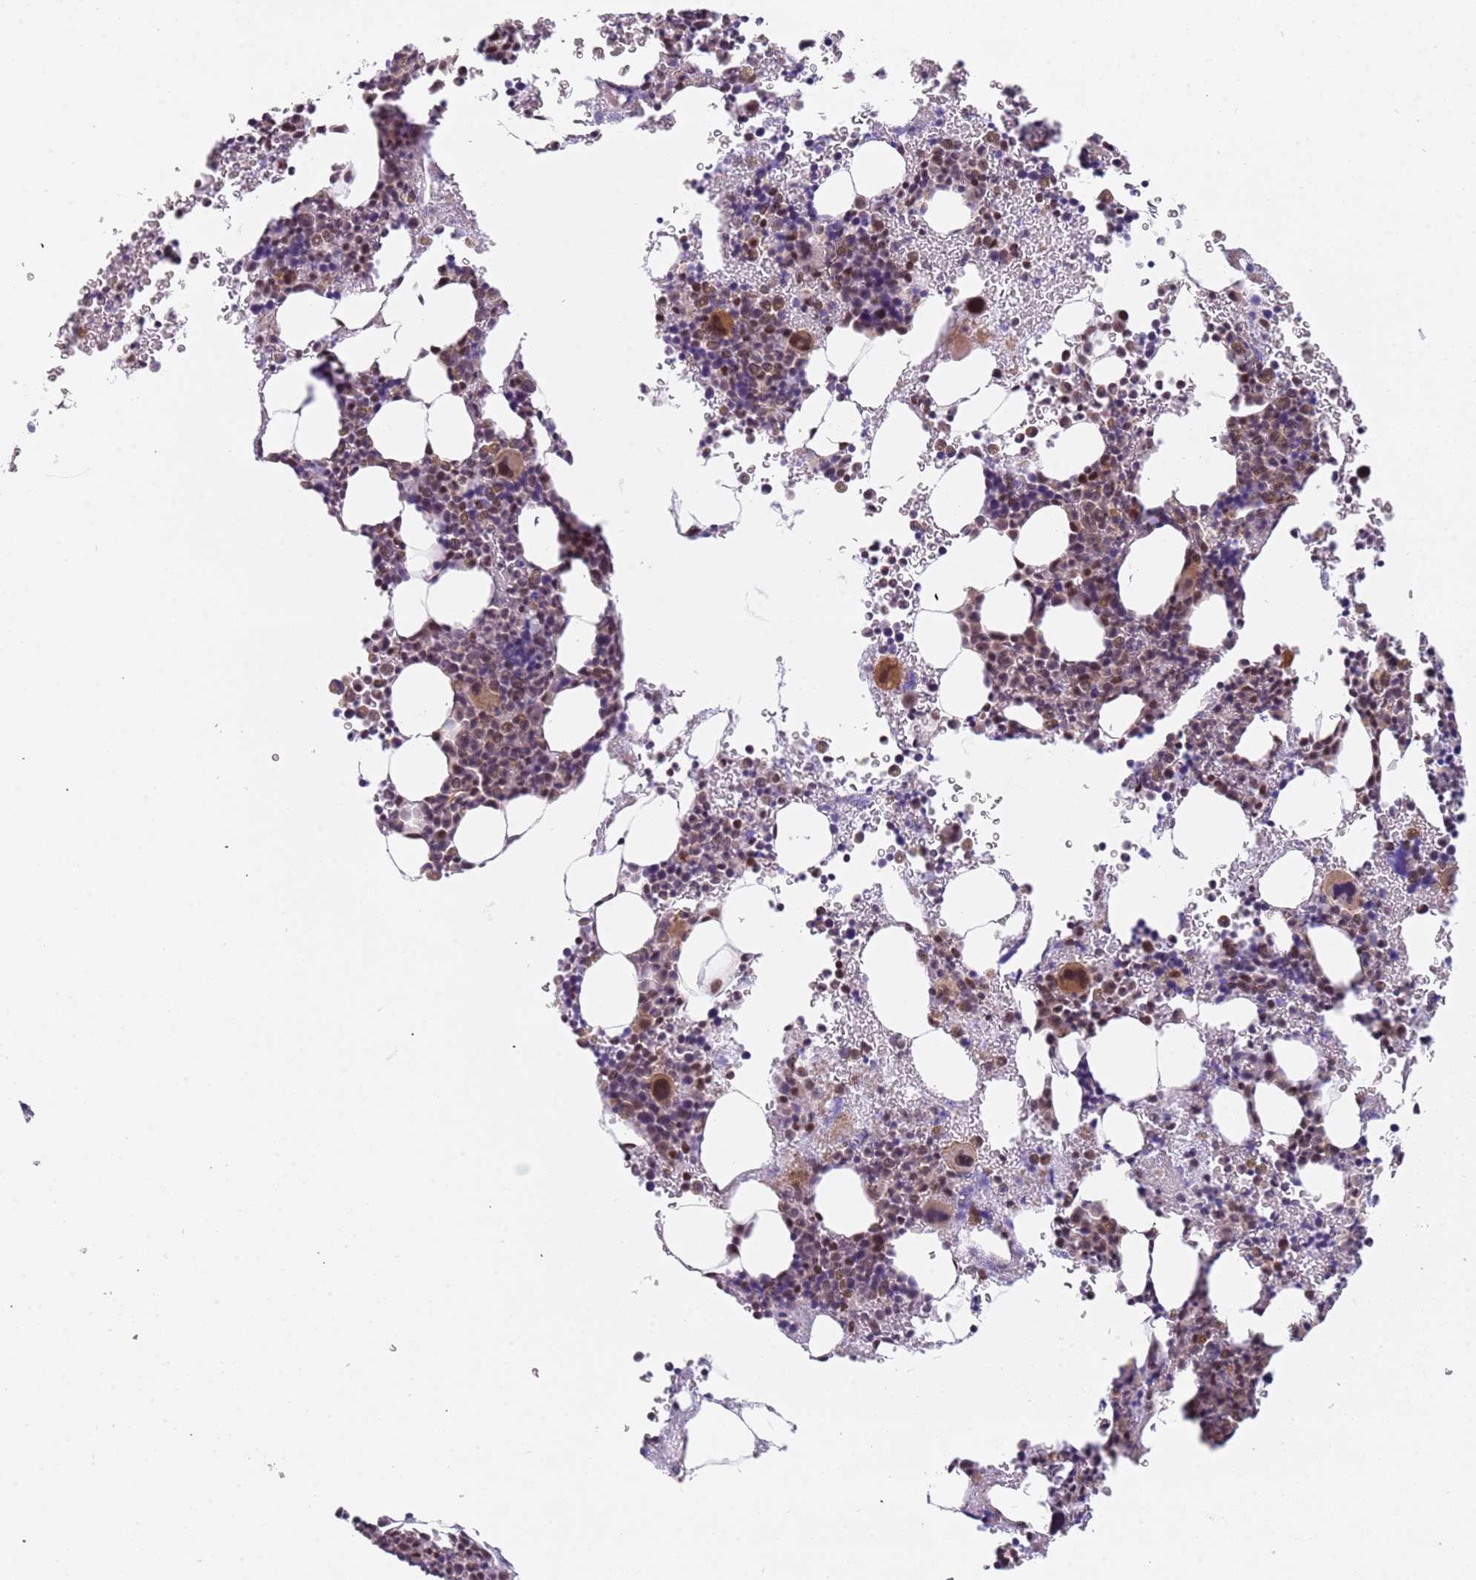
{"staining": {"intensity": "moderate", "quantity": "<25%", "location": "cytoplasmic/membranous,nuclear"}, "tissue": "bone marrow", "cell_type": "Hematopoietic cells", "image_type": "normal", "snomed": [{"axis": "morphology", "description": "Normal tissue, NOS"}, {"axis": "topography", "description": "Bone marrow"}], "caption": "Protein staining by immunohistochemistry (IHC) demonstrates moderate cytoplasmic/membranous,nuclear staining in approximately <25% of hematopoietic cells in unremarkable bone marrow.", "gene": "LRMDA", "patient": {"sex": "male", "age": 41}}